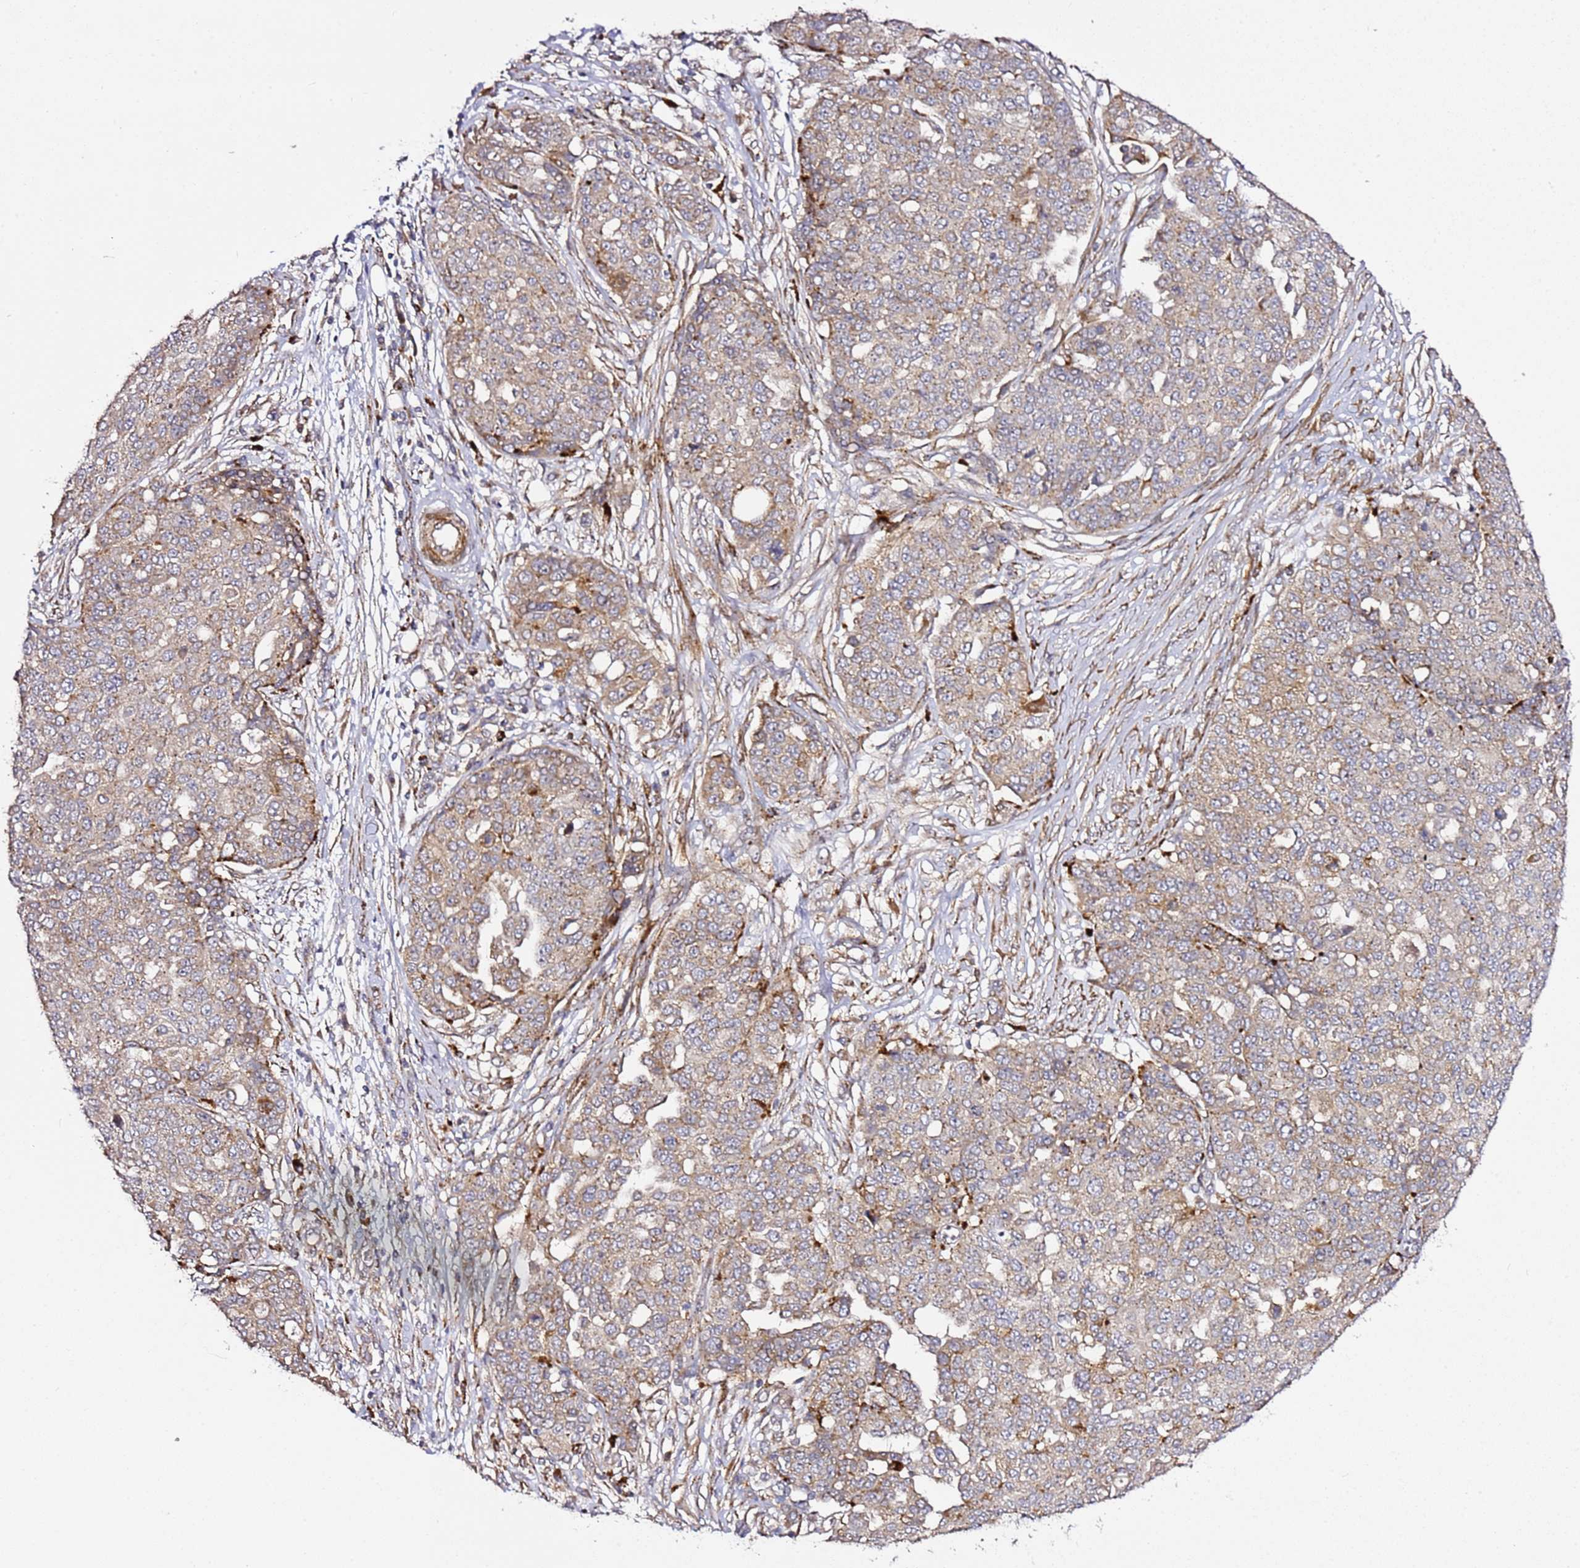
{"staining": {"intensity": "weak", "quantity": "25%-75%", "location": "cytoplasmic/membranous"}, "tissue": "ovarian cancer", "cell_type": "Tumor cells", "image_type": "cancer", "snomed": [{"axis": "morphology", "description": "Cystadenocarcinoma, serous, NOS"}, {"axis": "topography", "description": "Soft tissue"}, {"axis": "topography", "description": "Ovary"}], "caption": "Ovarian cancer (serous cystadenocarcinoma) was stained to show a protein in brown. There is low levels of weak cytoplasmic/membranous staining in approximately 25%-75% of tumor cells. Nuclei are stained in blue.", "gene": "PVRIG", "patient": {"sex": "female", "age": 57}}